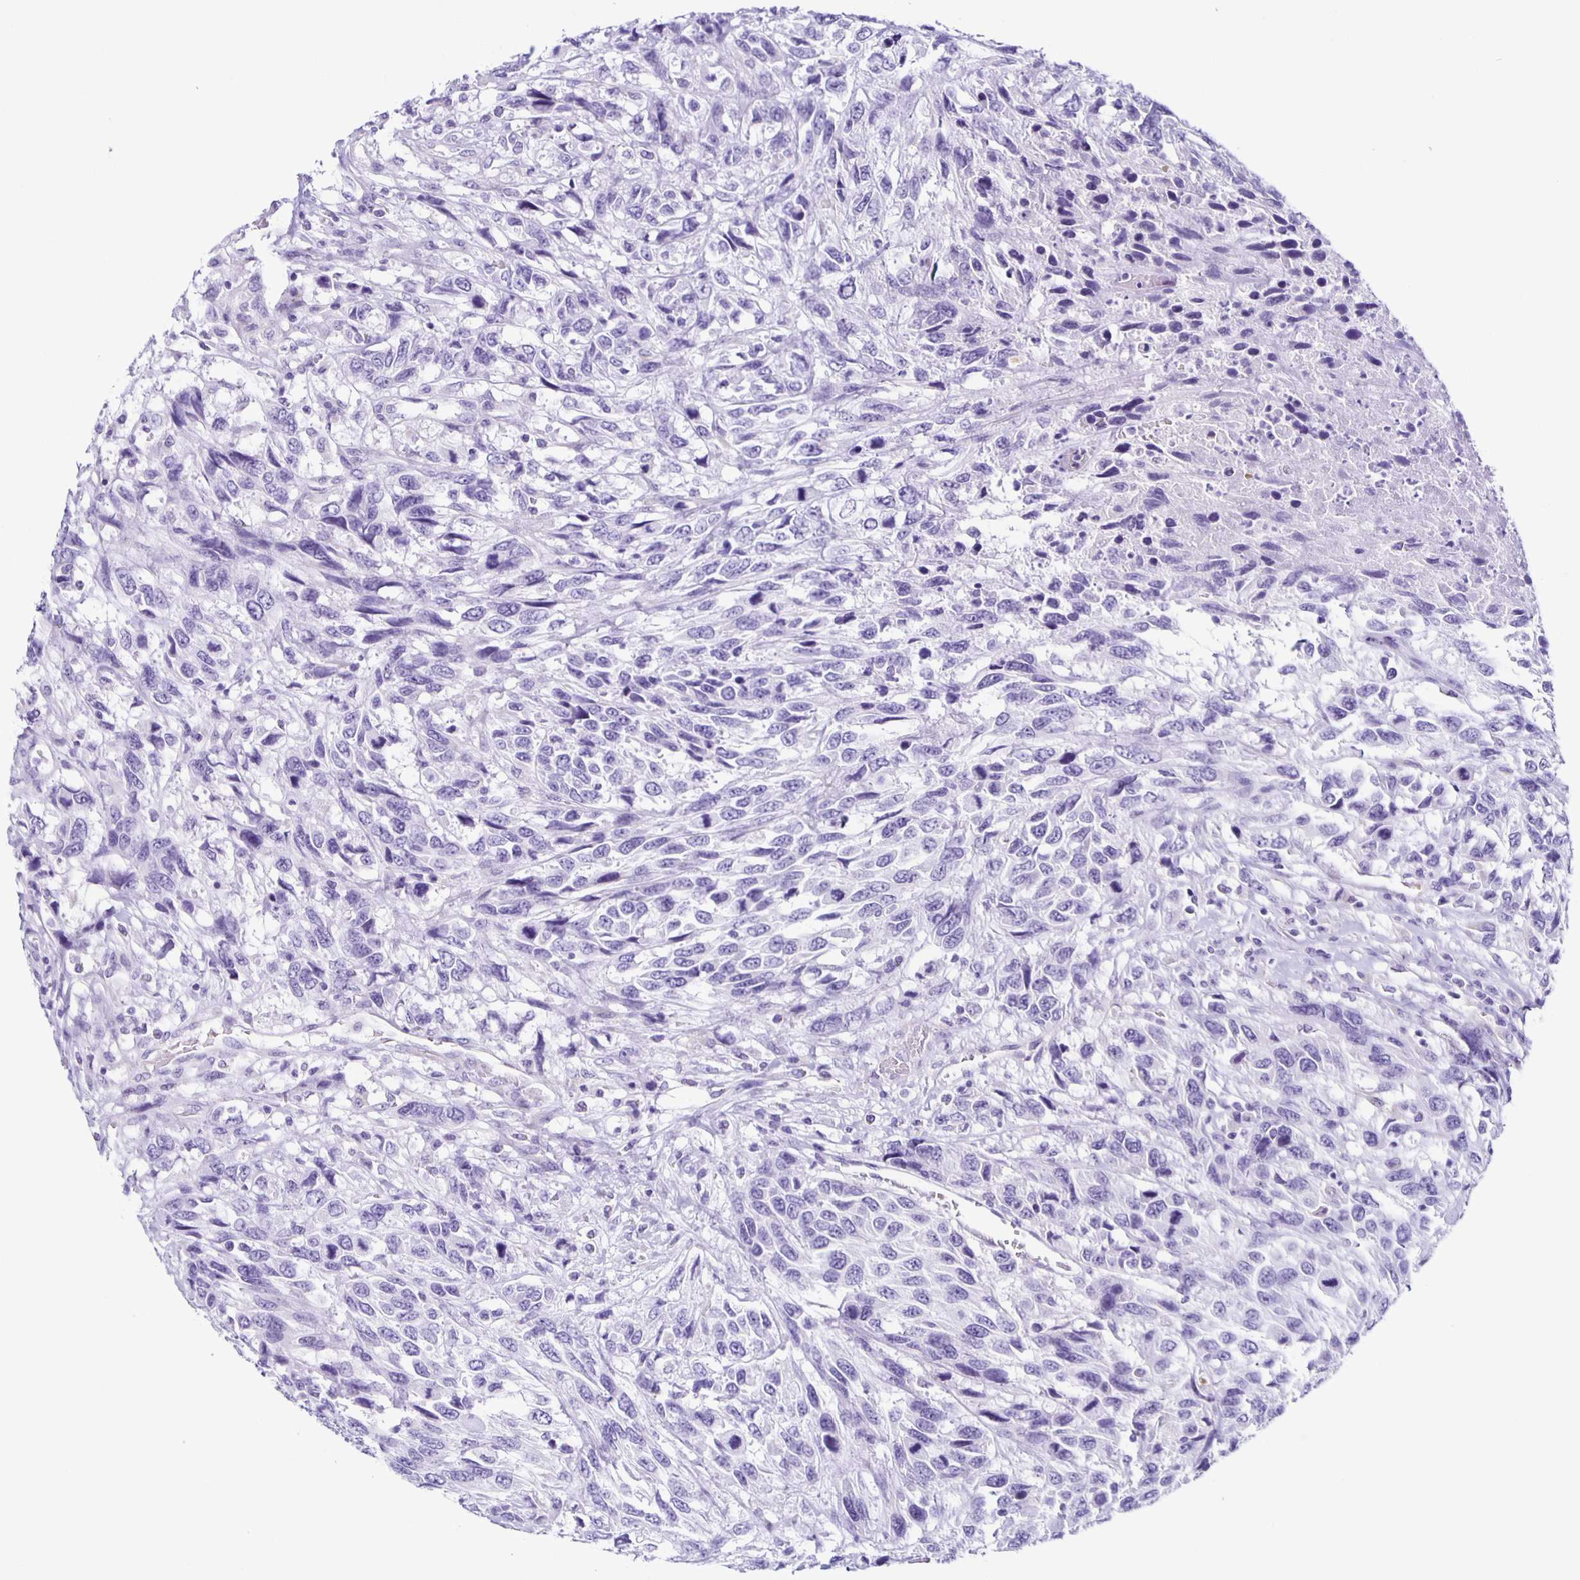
{"staining": {"intensity": "negative", "quantity": "none", "location": "none"}, "tissue": "urothelial cancer", "cell_type": "Tumor cells", "image_type": "cancer", "snomed": [{"axis": "morphology", "description": "Urothelial carcinoma, High grade"}, {"axis": "topography", "description": "Urinary bladder"}], "caption": "Urothelial cancer was stained to show a protein in brown. There is no significant expression in tumor cells.", "gene": "AQP6", "patient": {"sex": "female", "age": 70}}